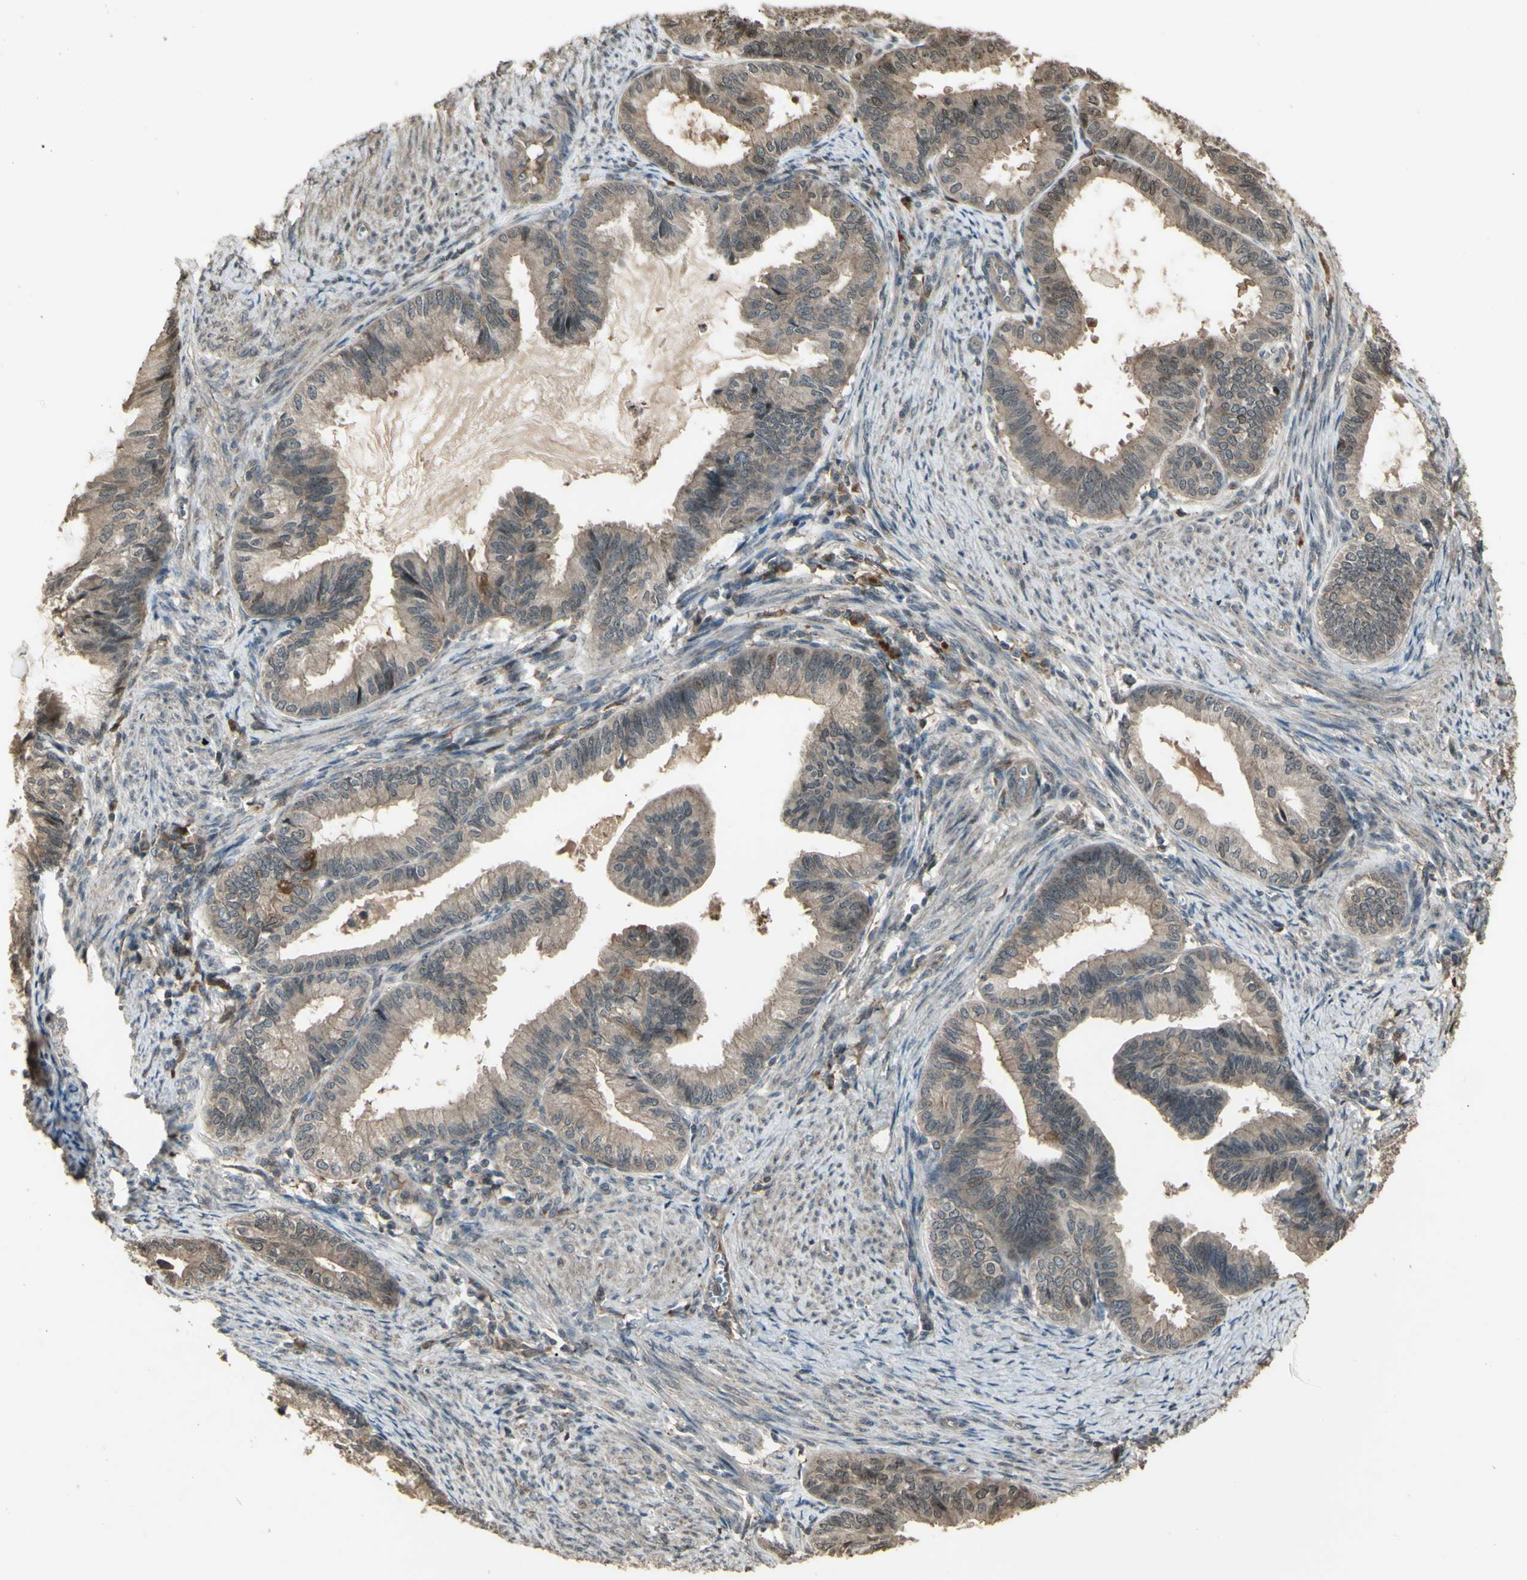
{"staining": {"intensity": "weak", "quantity": ">75%", "location": "cytoplasmic/membranous"}, "tissue": "endometrial cancer", "cell_type": "Tumor cells", "image_type": "cancer", "snomed": [{"axis": "morphology", "description": "Adenocarcinoma, NOS"}, {"axis": "topography", "description": "Endometrium"}], "caption": "Human endometrial adenocarcinoma stained for a protein (brown) reveals weak cytoplasmic/membranous positive staining in about >75% of tumor cells.", "gene": "GNAS", "patient": {"sex": "female", "age": 86}}